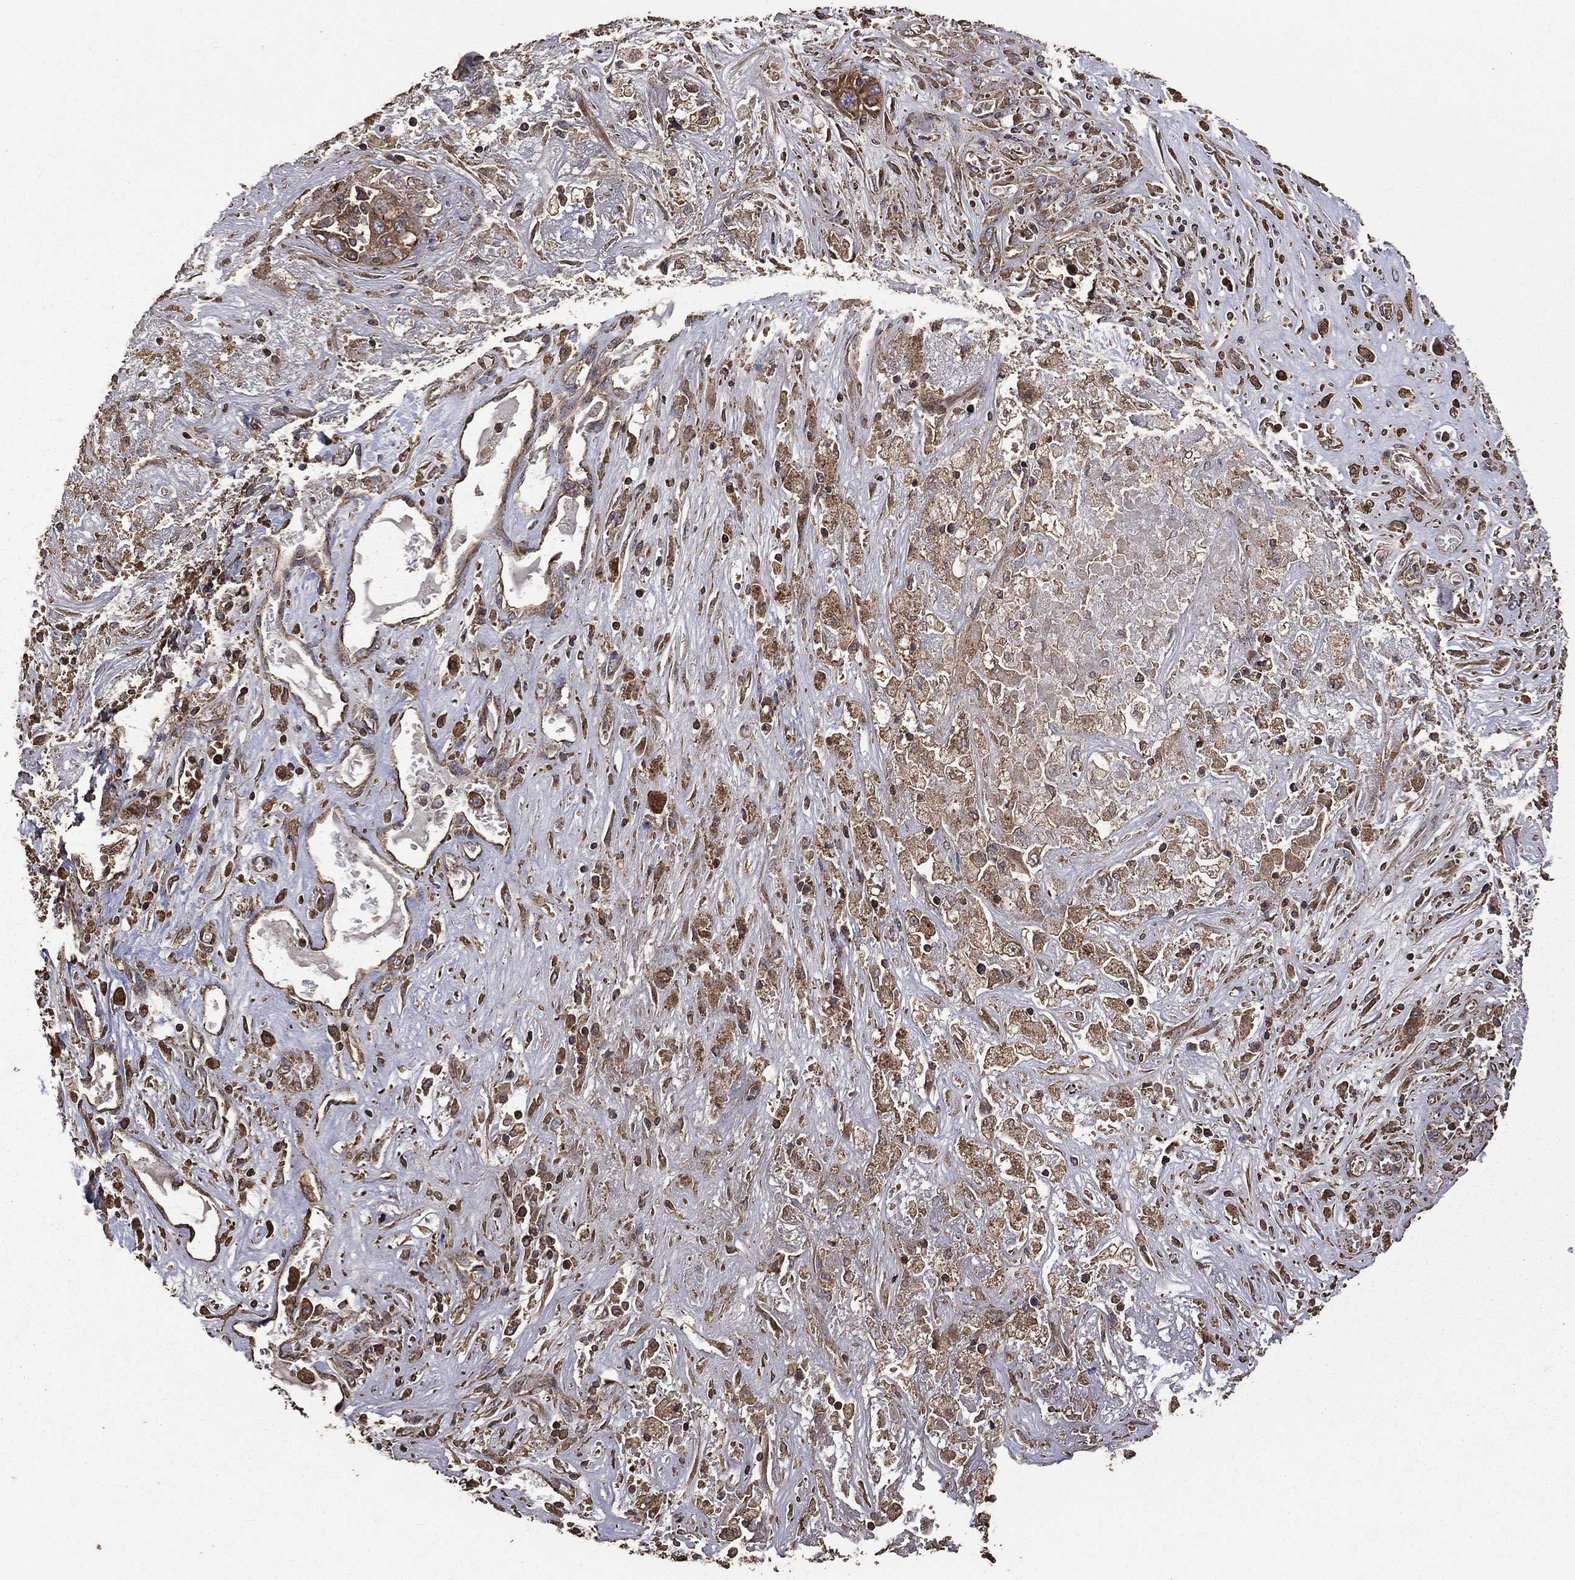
{"staining": {"intensity": "strong", "quantity": ">75%", "location": "cytoplasmic/membranous"}, "tissue": "liver cancer", "cell_type": "Tumor cells", "image_type": "cancer", "snomed": [{"axis": "morphology", "description": "Cholangiocarcinoma"}, {"axis": "topography", "description": "Liver"}], "caption": "Protein expression by immunohistochemistry (IHC) shows strong cytoplasmic/membranous staining in approximately >75% of tumor cells in liver cancer.", "gene": "METTL27", "patient": {"sex": "female", "age": 52}}